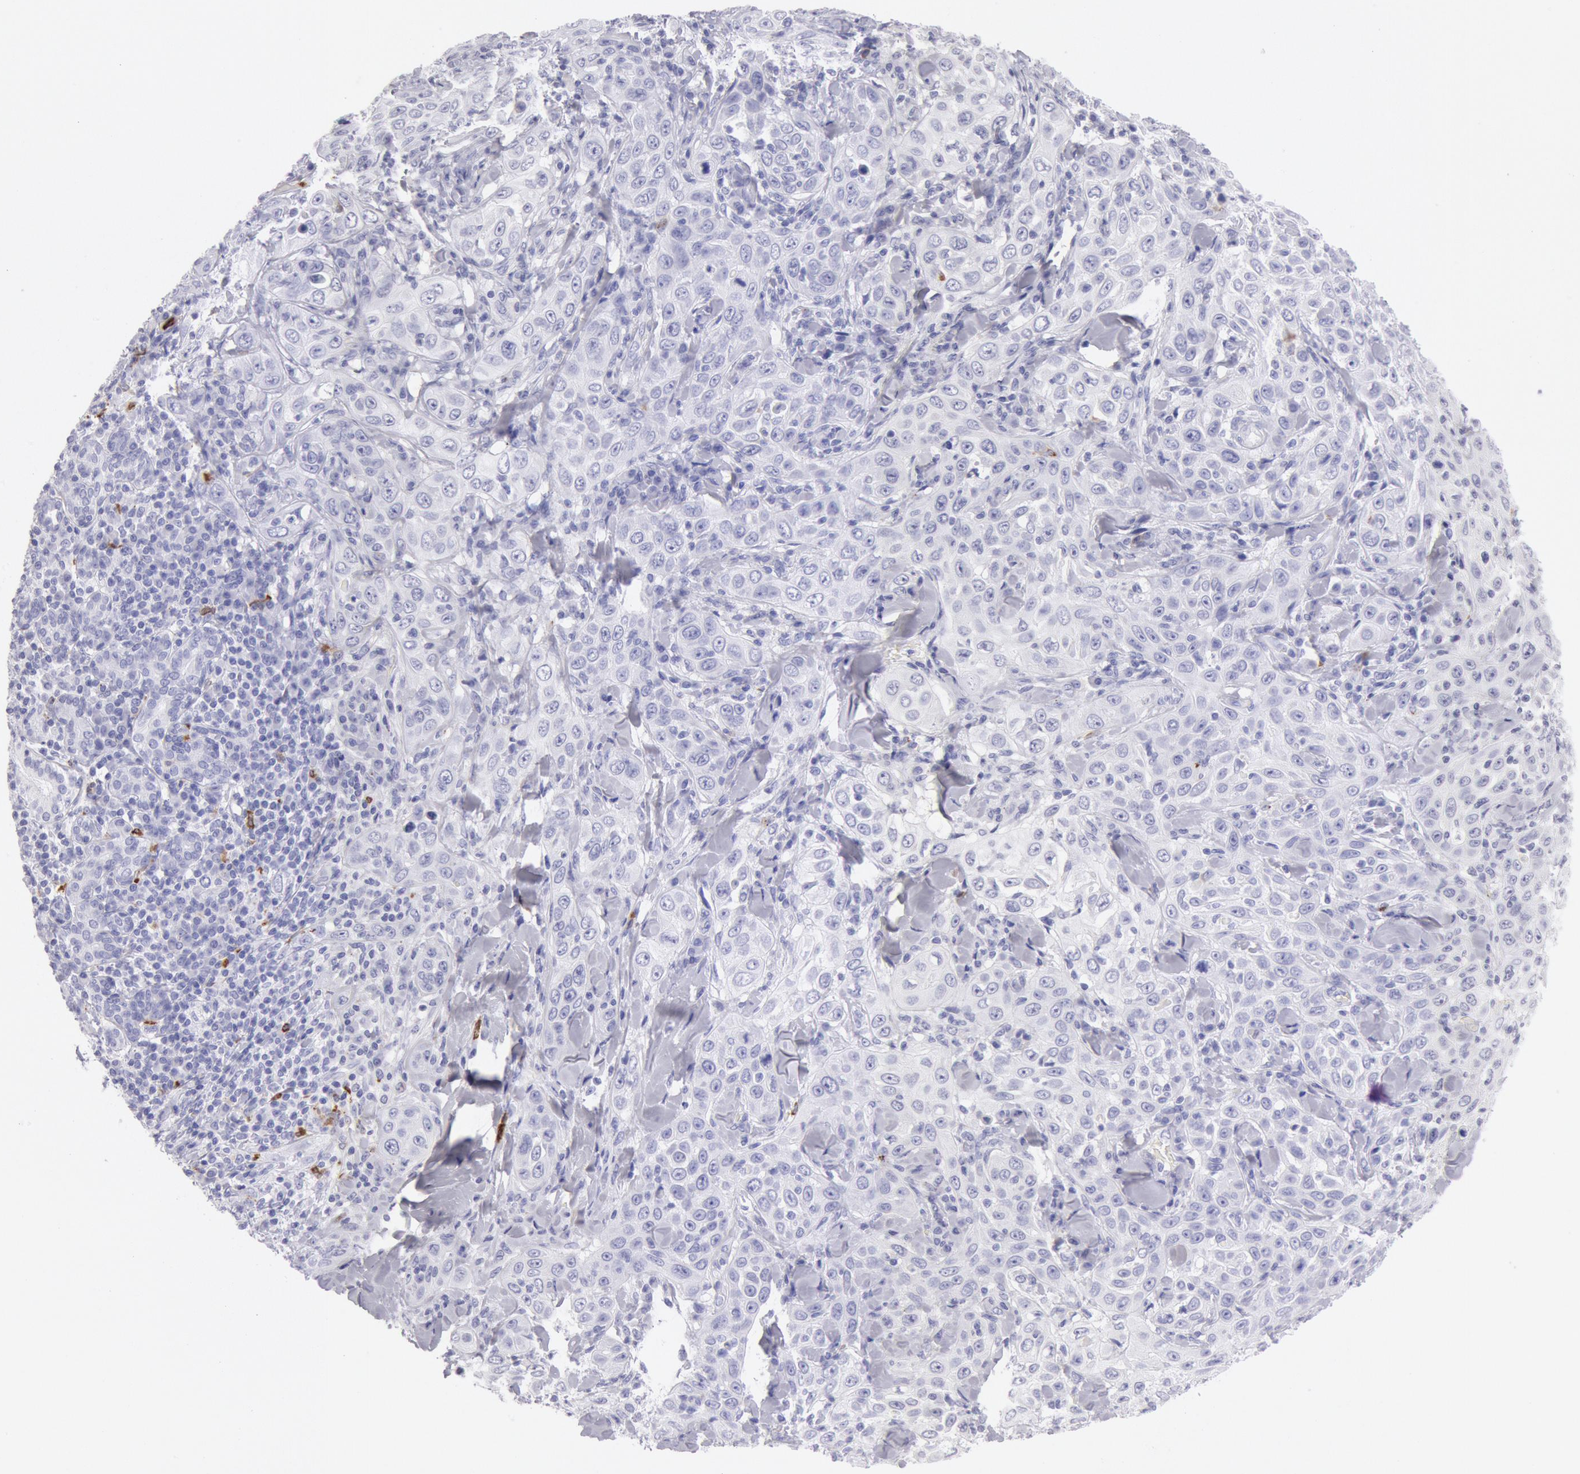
{"staining": {"intensity": "negative", "quantity": "none", "location": "none"}, "tissue": "skin cancer", "cell_type": "Tumor cells", "image_type": "cancer", "snomed": [{"axis": "morphology", "description": "Squamous cell carcinoma, NOS"}, {"axis": "topography", "description": "Skin"}], "caption": "Immunohistochemistry of skin squamous cell carcinoma exhibits no staining in tumor cells.", "gene": "FCN1", "patient": {"sex": "male", "age": 84}}